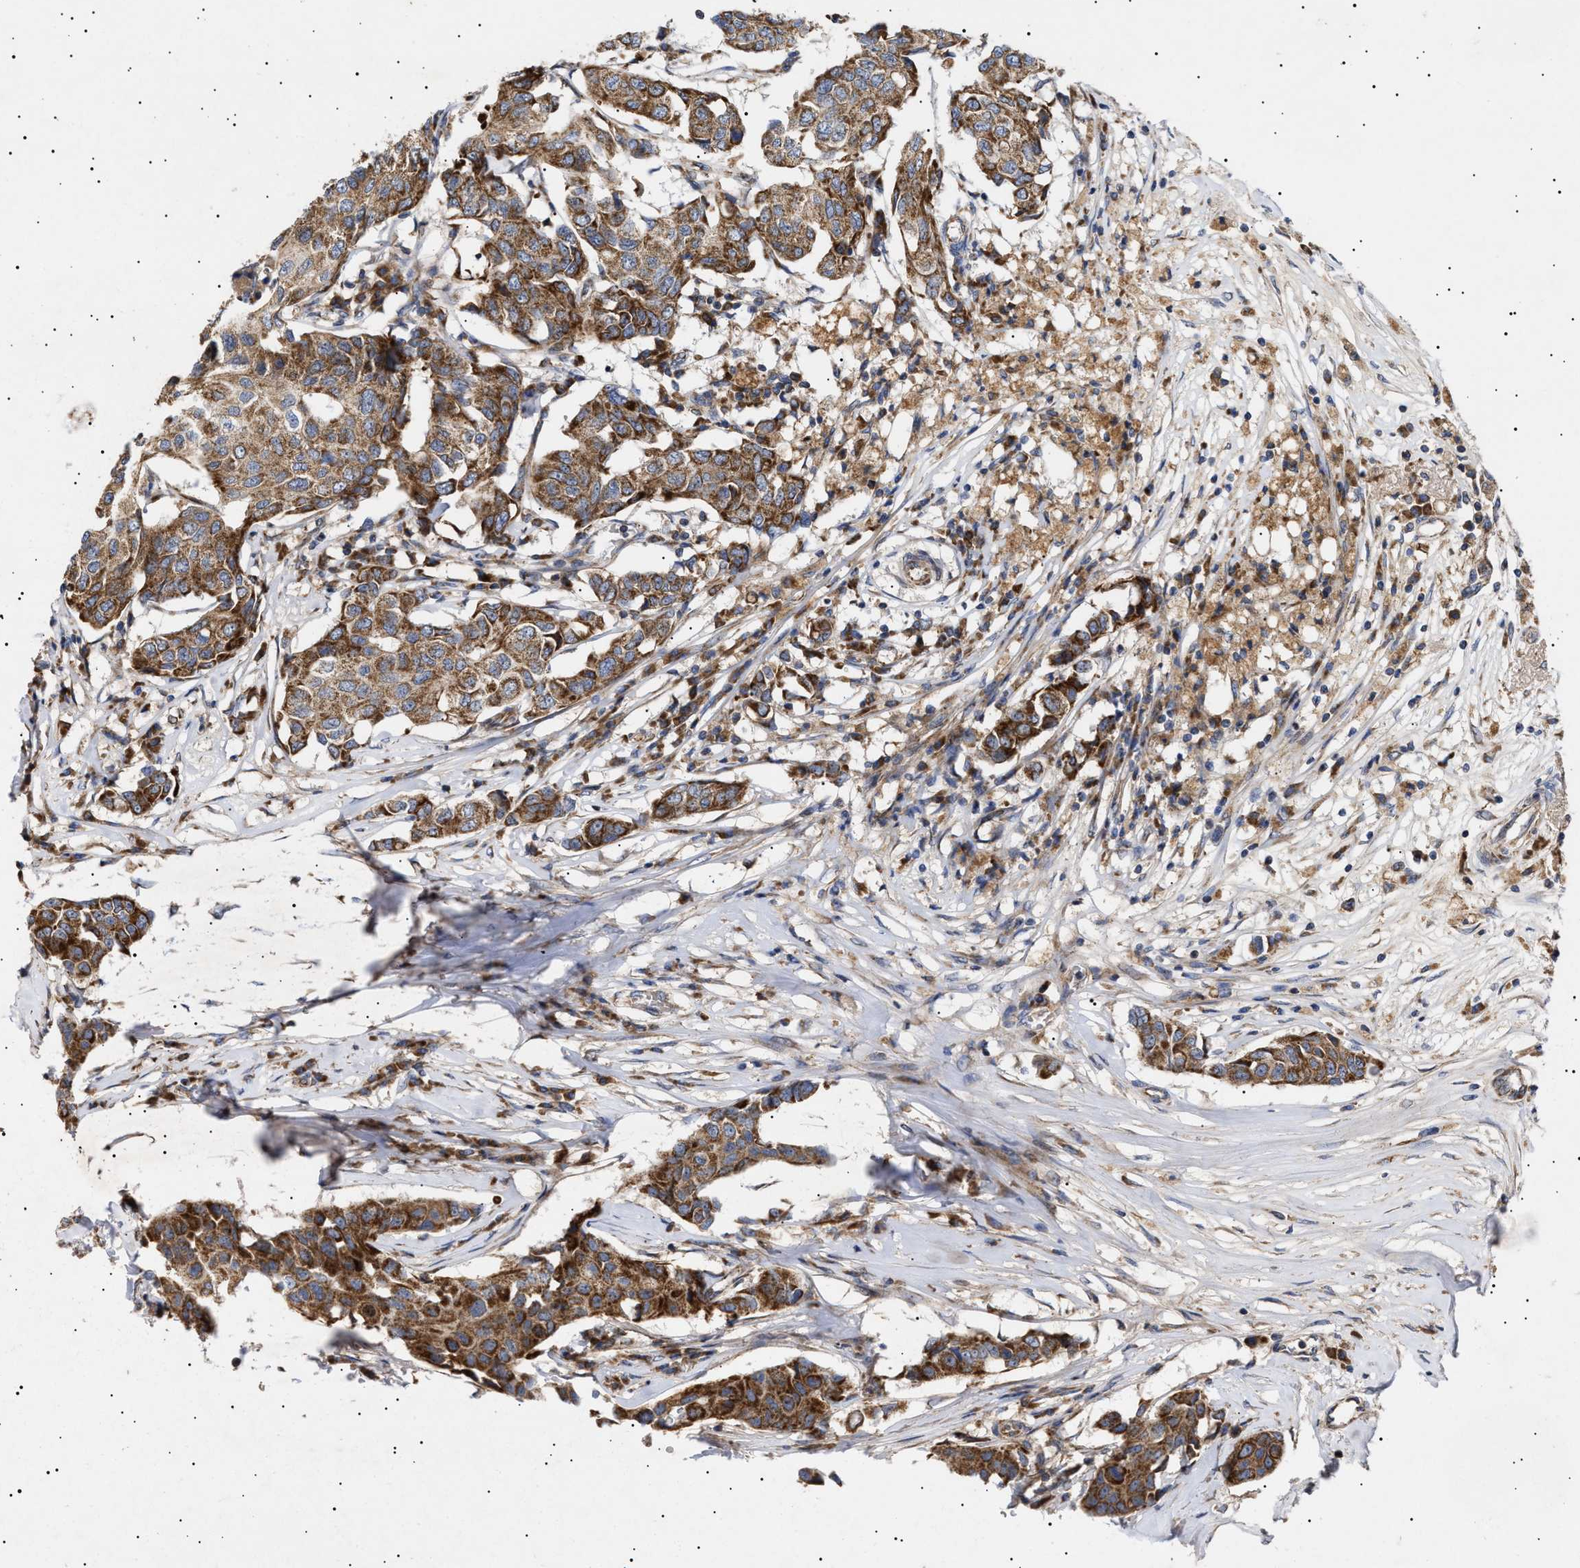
{"staining": {"intensity": "strong", "quantity": ">75%", "location": "cytoplasmic/membranous"}, "tissue": "breast cancer", "cell_type": "Tumor cells", "image_type": "cancer", "snomed": [{"axis": "morphology", "description": "Duct carcinoma"}, {"axis": "topography", "description": "Breast"}], "caption": "Breast infiltrating ductal carcinoma was stained to show a protein in brown. There is high levels of strong cytoplasmic/membranous positivity in about >75% of tumor cells.", "gene": "MRPL10", "patient": {"sex": "female", "age": 80}}